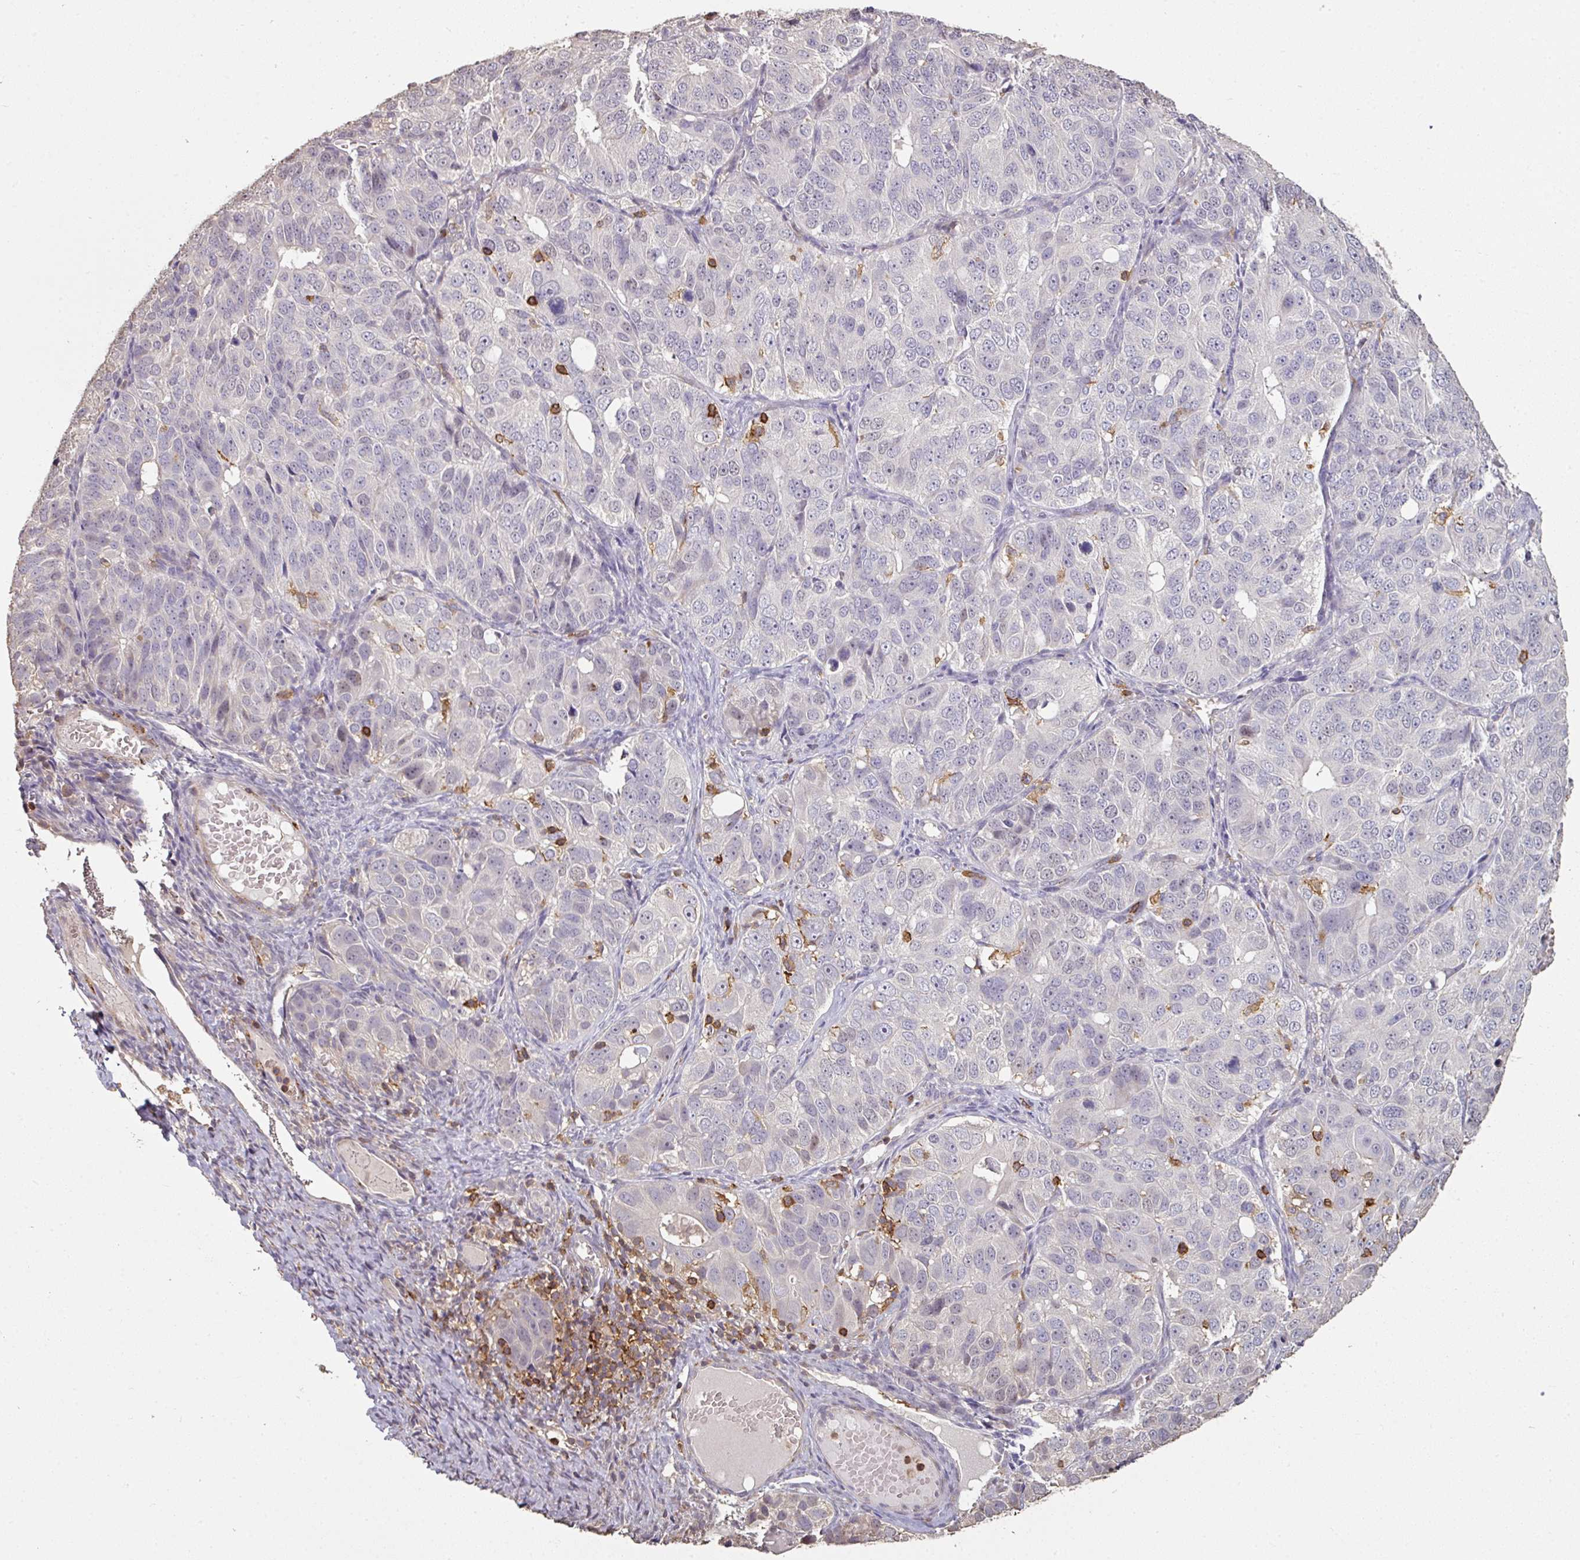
{"staining": {"intensity": "negative", "quantity": "none", "location": "none"}, "tissue": "ovarian cancer", "cell_type": "Tumor cells", "image_type": "cancer", "snomed": [{"axis": "morphology", "description": "Carcinoma, endometroid"}, {"axis": "topography", "description": "Ovary"}], "caption": "Human endometroid carcinoma (ovarian) stained for a protein using immunohistochemistry exhibits no expression in tumor cells.", "gene": "OLFML2B", "patient": {"sex": "female", "age": 51}}